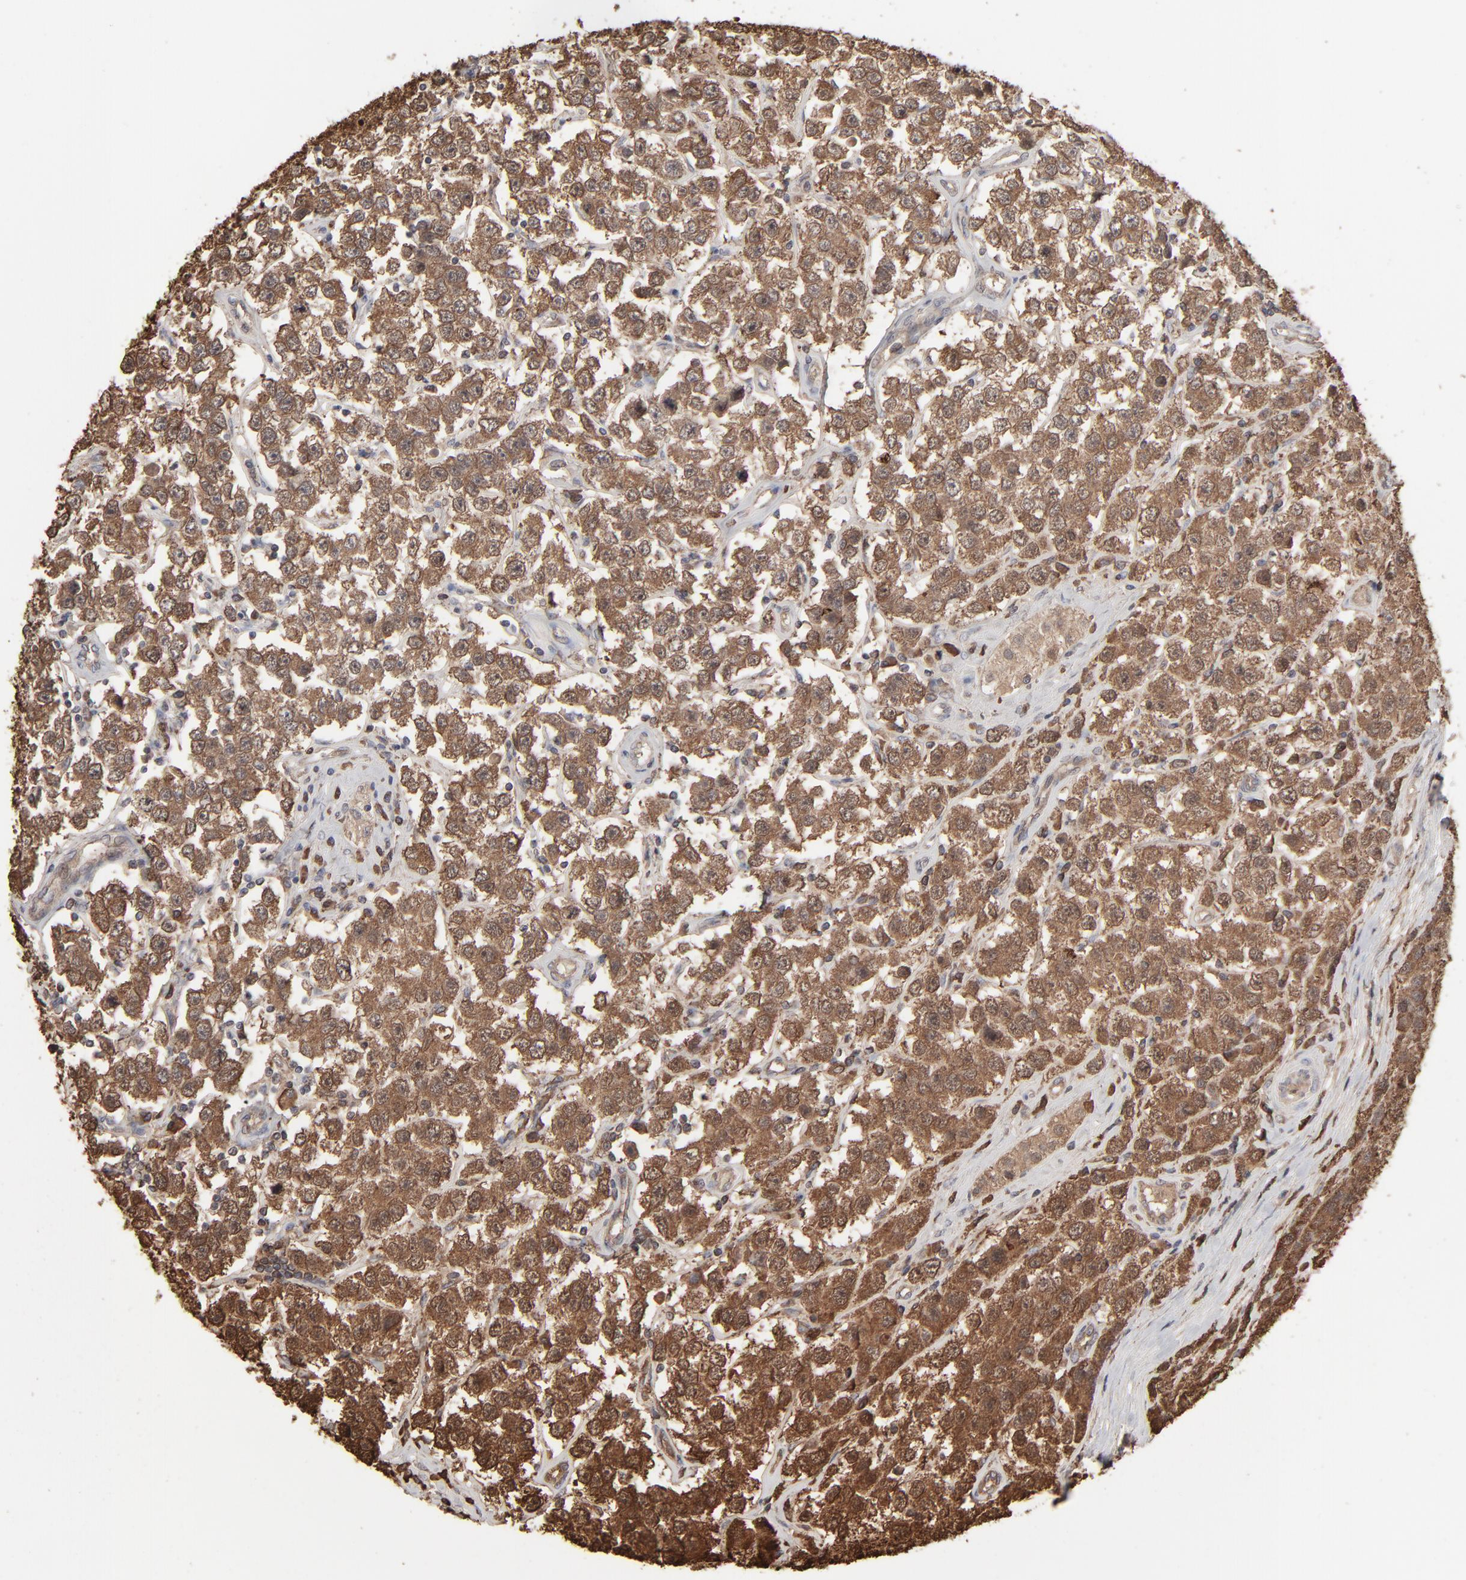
{"staining": {"intensity": "strong", "quantity": ">75%", "location": "cytoplasmic/membranous"}, "tissue": "testis cancer", "cell_type": "Tumor cells", "image_type": "cancer", "snomed": [{"axis": "morphology", "description": "Seminoma, NOS"}, {"axis": "topography", "description": "Testis"}], "caption": "Protein positivity by immunohistochemistry (IHC) demonstrates strong cytoplasmic/membranous expression in approximately >75% of tumor cells in testis seminoma.", "gene": "NME1-NME2", "patient": {"sex": "male", "age": 52}}